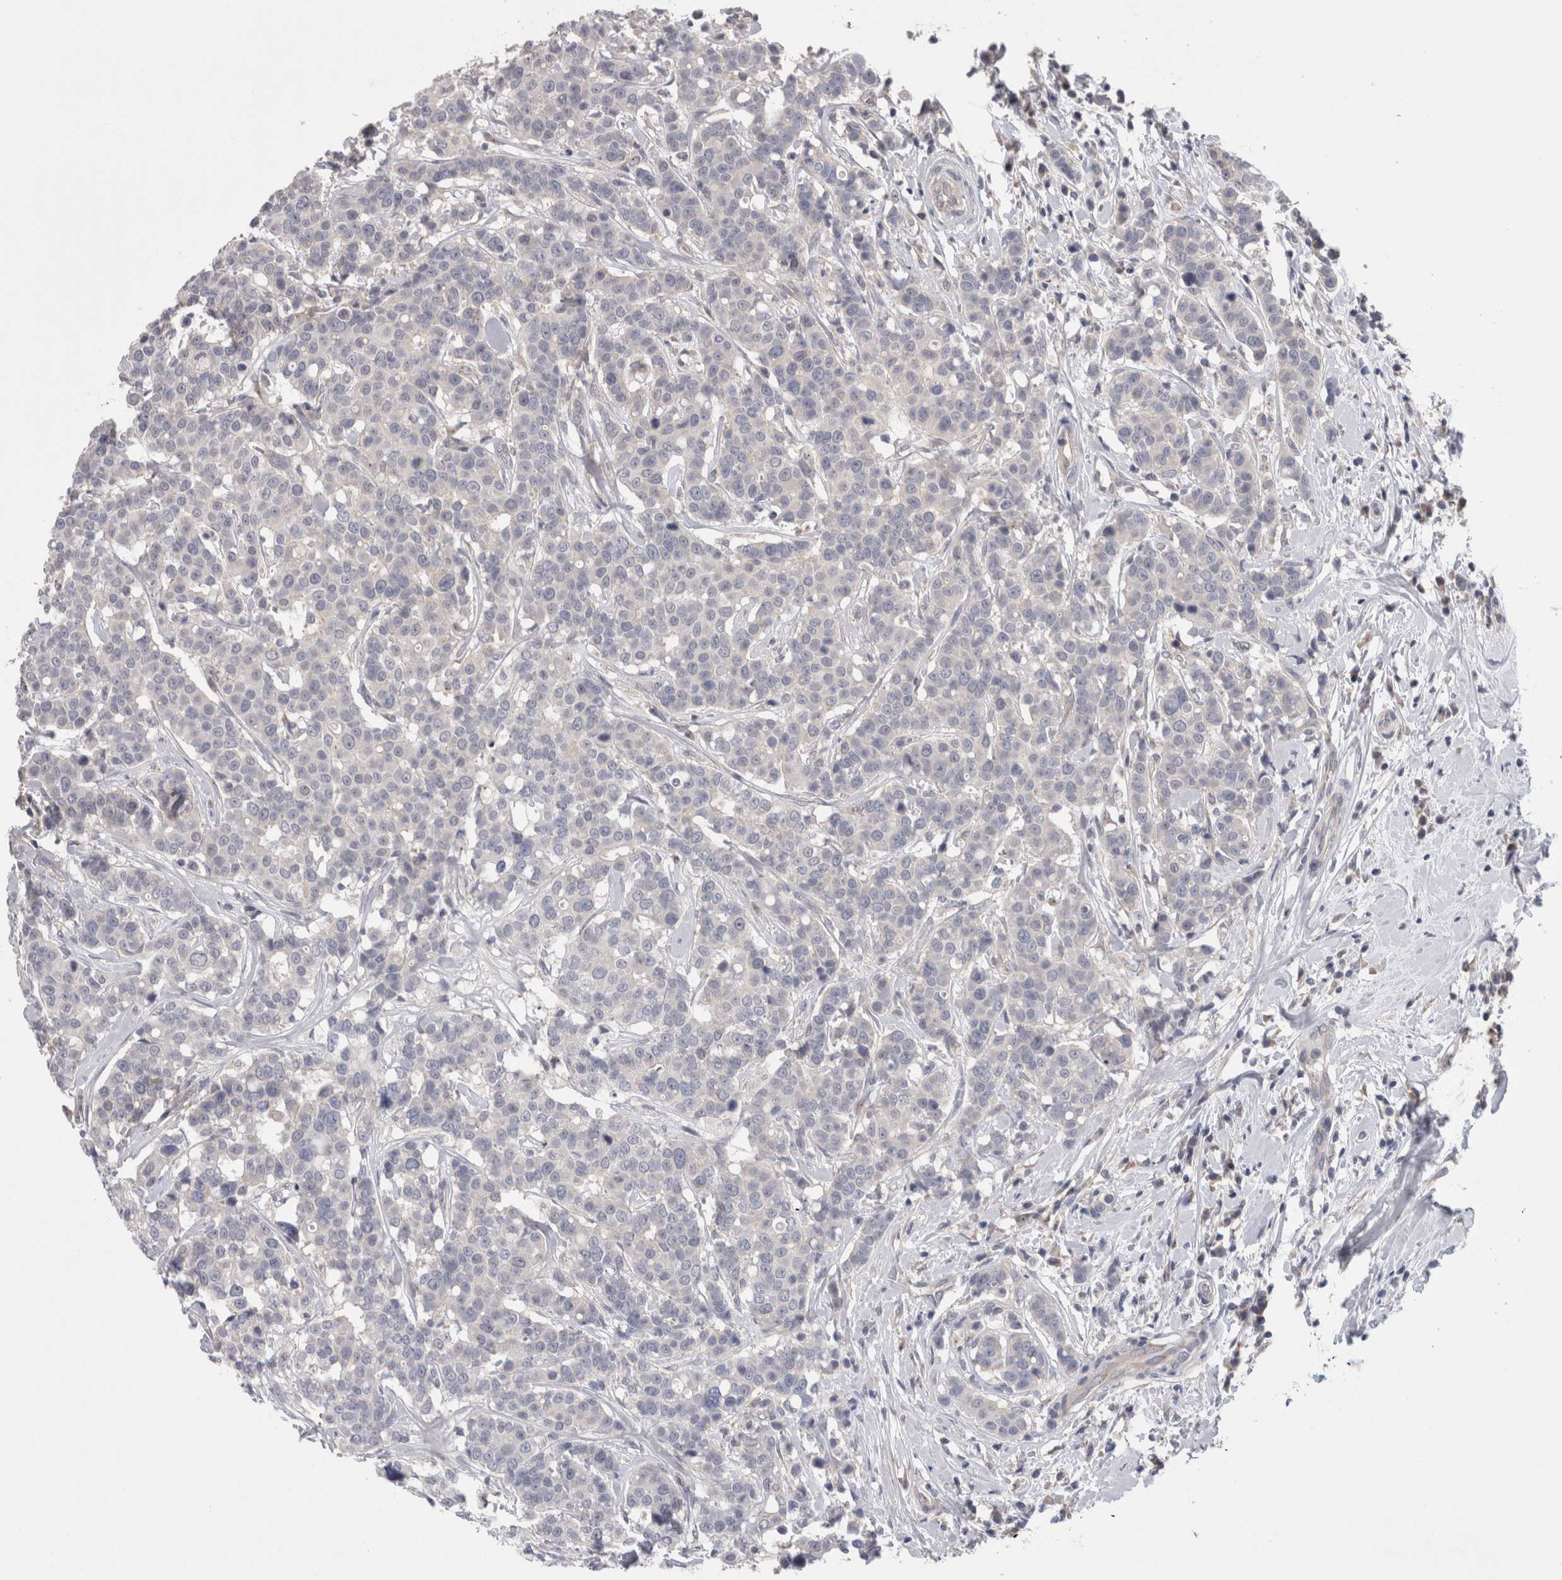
{"staining": {"intensity": "negative", "quantity": "none", "location": "none"}, "tissue": "breast cancer", "cell_type": "Tumor cells", "image_type": "cancer", "snomed": [{"axis": "morphology", "description": "Duct carcinoma"}, {"axis": "topography", "description": "Breast"}], "caption": "DAB (3,3'-diaminobenzidine) immunohistochemical staining of invasive ductal carcinoma (breast) reveals no significant staining in tumor cells.", "gene": "DCTN6", "patient": {"sex": "female", "age": 27}}